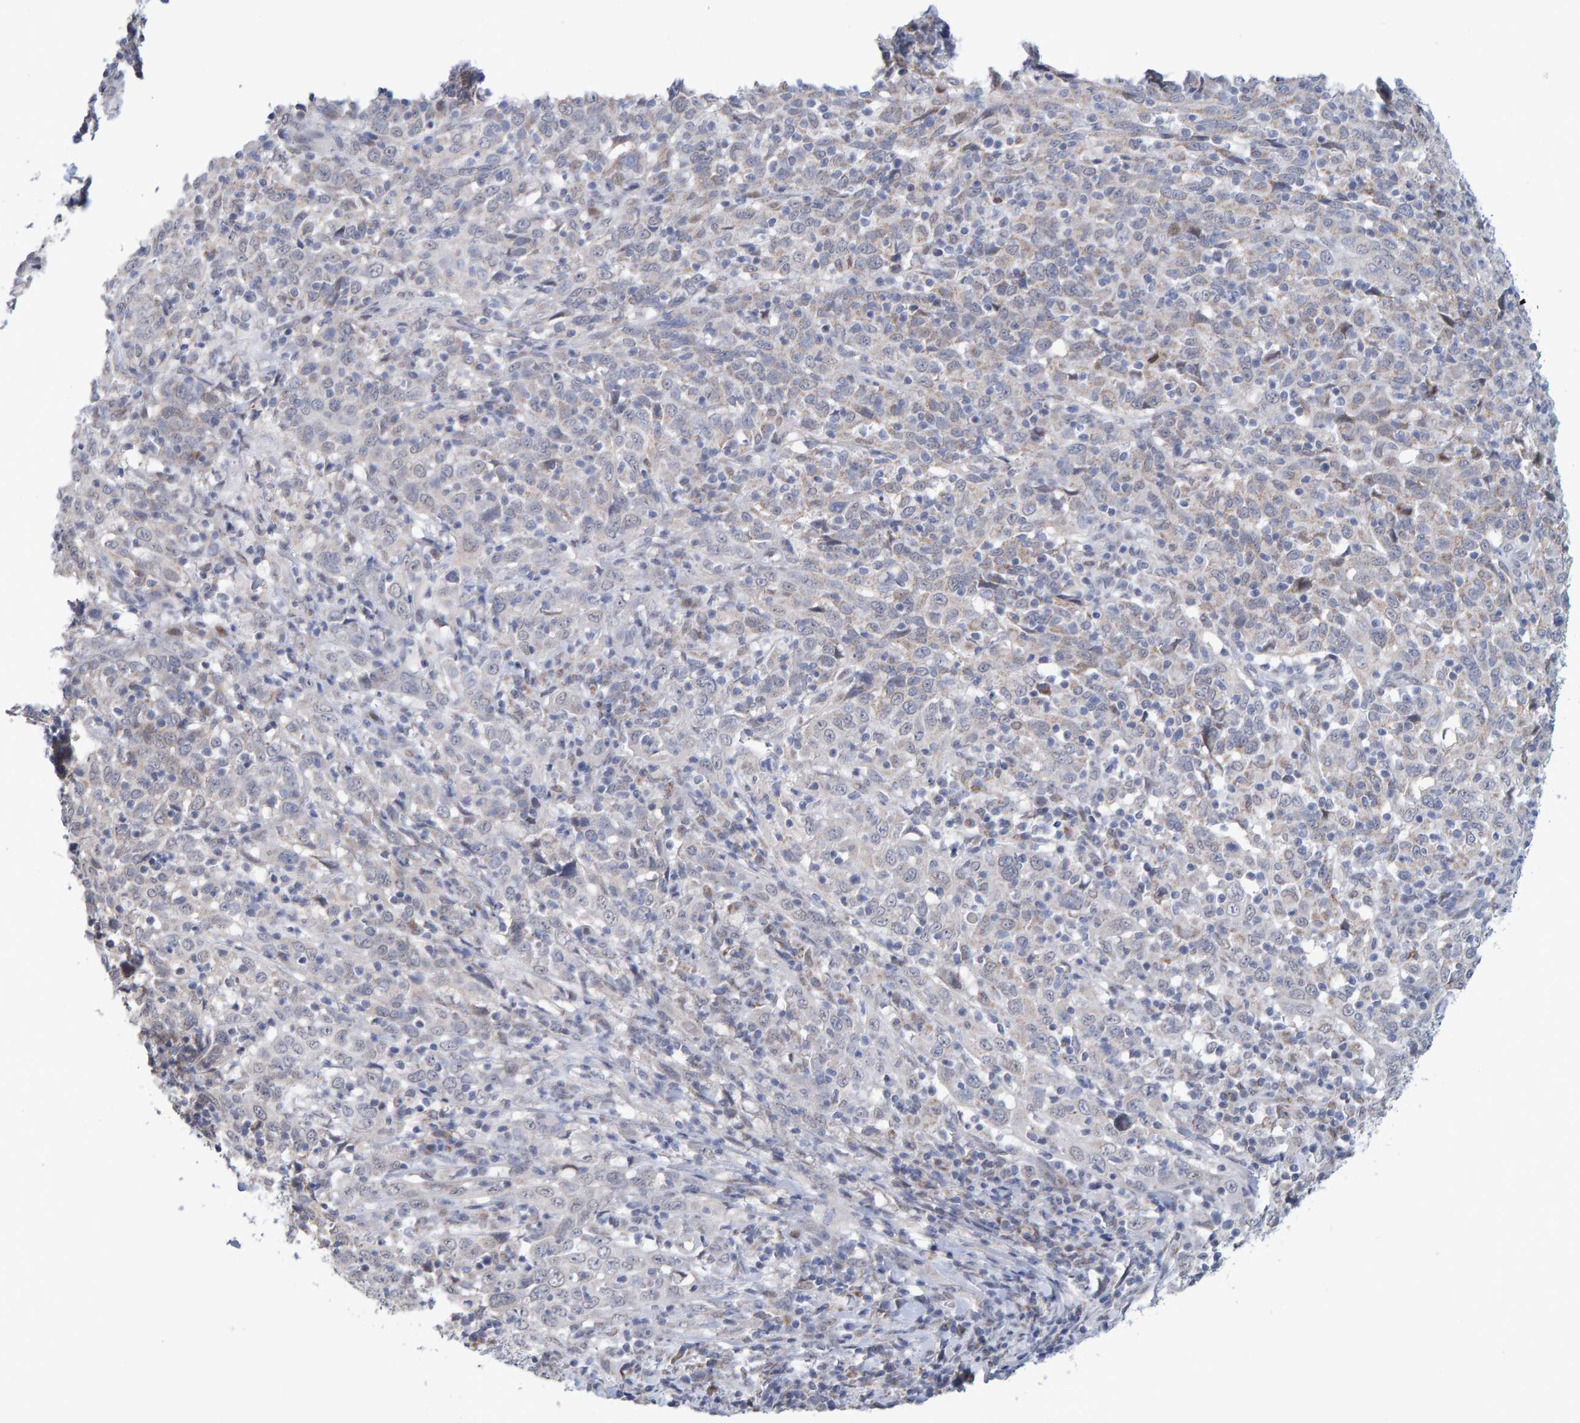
{"staining": {"intensity": "negative", "quantity": "none", "location": "none"}, "tissue": "cervical cancer", "cell_type": "Tumor cells", "image_type": "cancer", "snomed": [{"axis": "morphology", "description": "Squamous cell carcinoma, NOS"}, {"axis": "topography", "description": "Cervix"}], "caption": "An image of human squamous cell carcinoma (cervical) is negative for staining in tumor cells. The staining is performed using DAB (3,3'-diaminobenzidine) brown chromogen with nuclei counter-stained in using hematoxylin.", "gene": "USP43", "patient": {"sex": "female", "age": 46}}